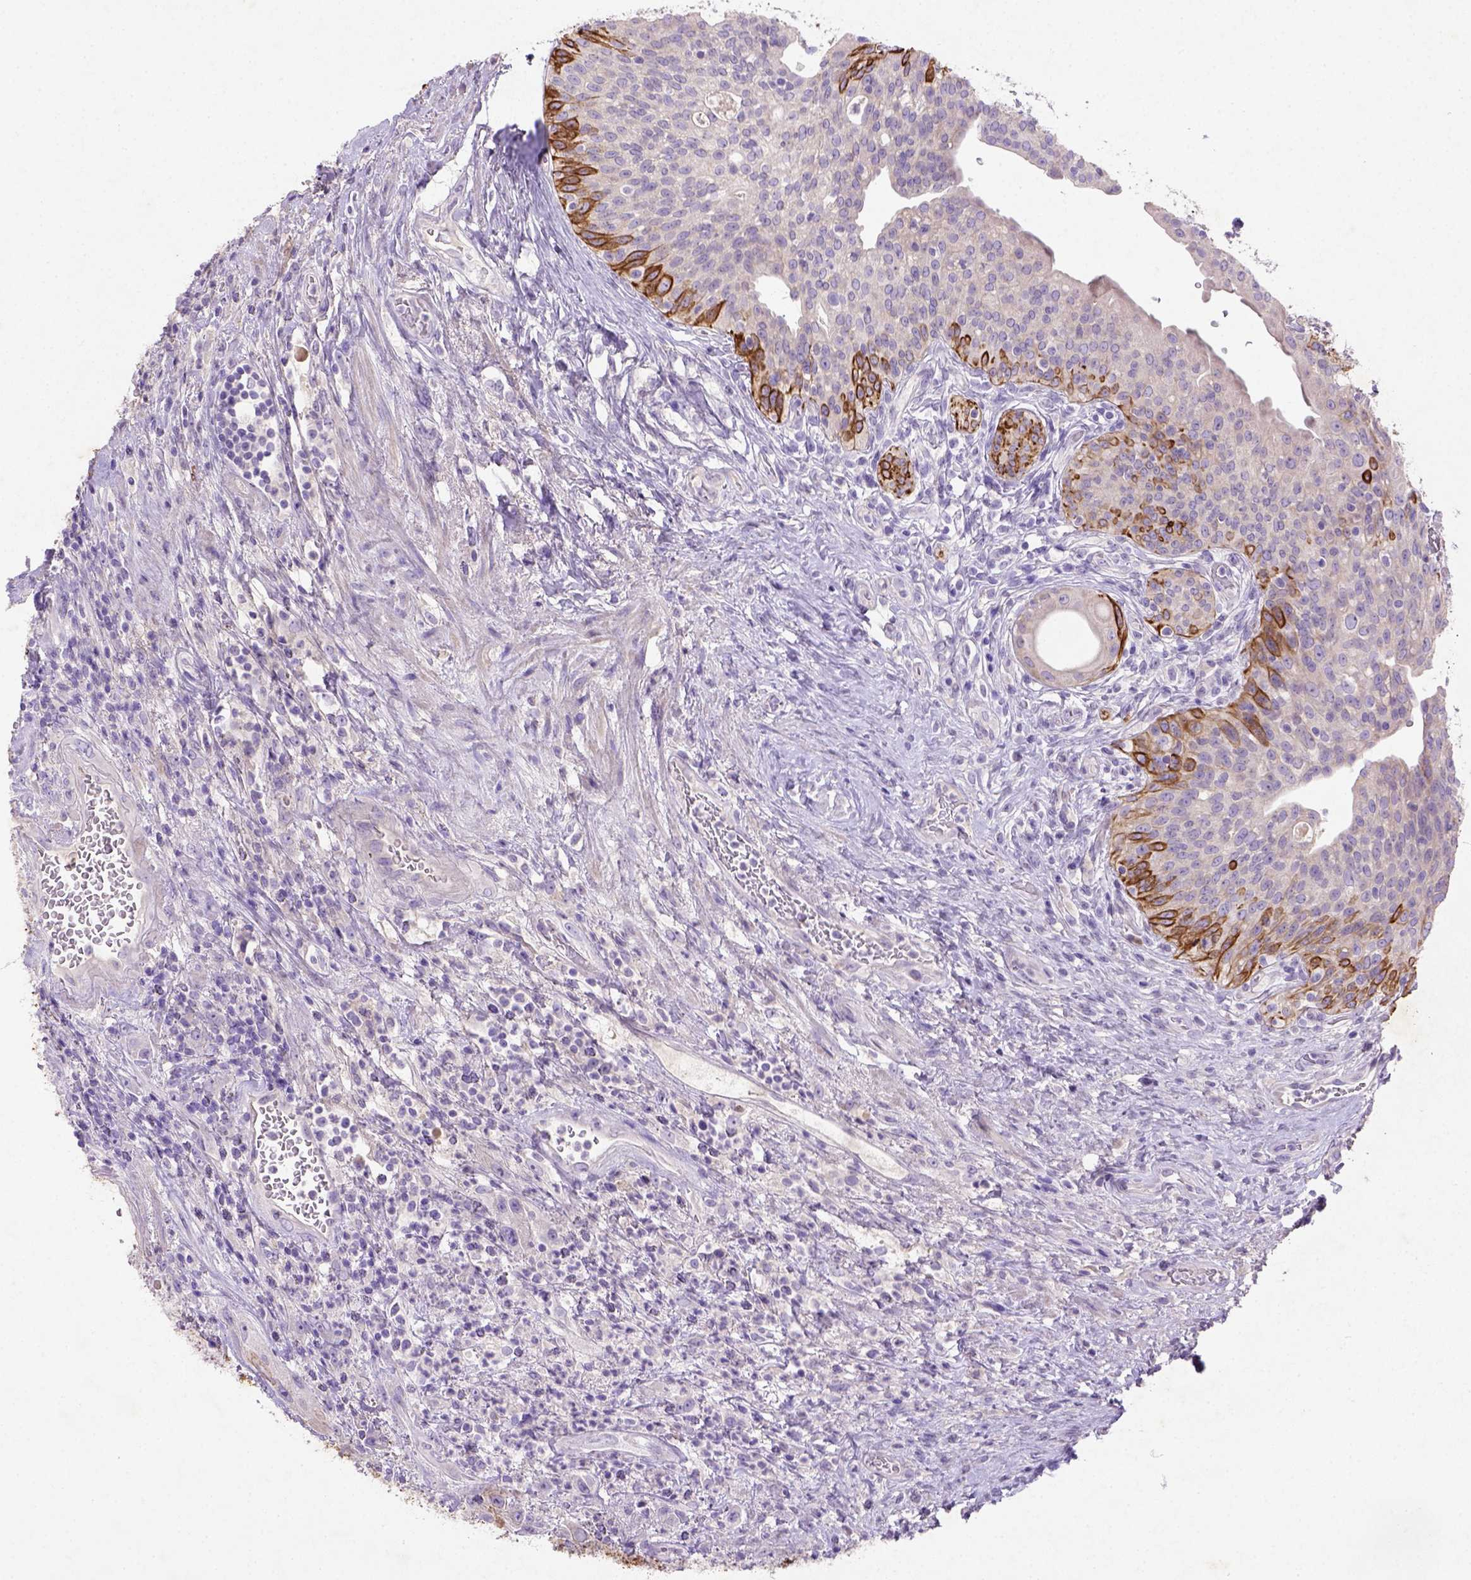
{"staining": {"intensity": "strong", "quantity": "<25%", "location": "cytoplasmic/membranous"}, "tissue": "urothelial cancer", "cell_type": "Tumor cells", "image_type": "cancer", "snomed": [{"axis": "morphology", "description": "Urothelial carcinoma, High grade"}, {"axis": "topography", "description": "Urinary bladder"}], "caption": "Immunohistochemical staining of human high-grade urothelial carcinoma shows medium levels of strong cytoplasmic/membranous positivity in about <25% of tumor cells. The staining is performed using DAB (3,3'-diaminobenzidine) brown chromogen to label protein expression. The nuclei are counter-stained blue using hematoxylin.", "gene": "NUDT2", "patient": {"sex": "male", "age": 79}}